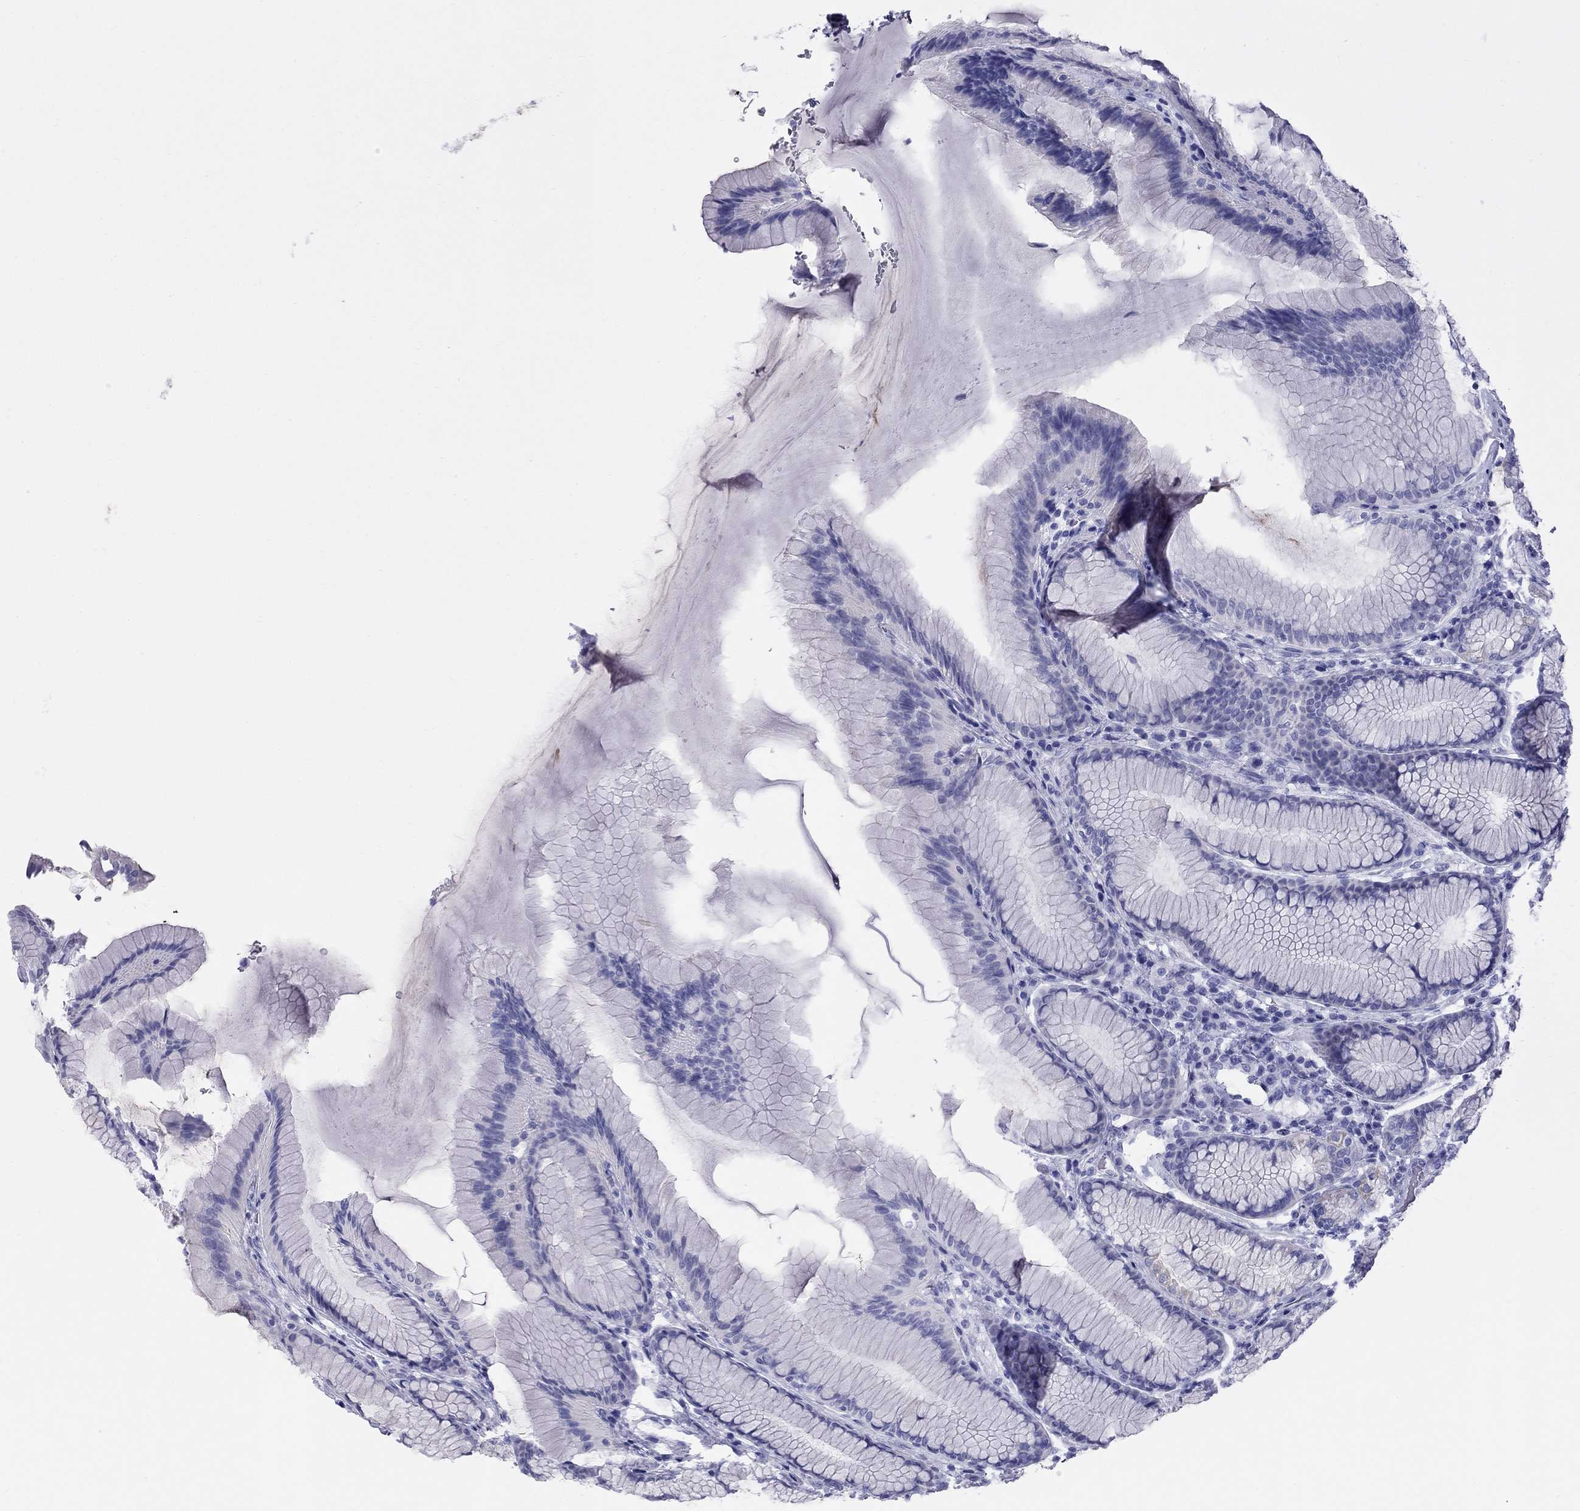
{"staining": {"intensity": "moderate", "quantity": "<25%", "location": "cytoplasmic/membranous"}, "tissue": "stomach", "cell_type": "Glandular cells", "image_type": "normal", "snomed": [{"axis": "morphology", "description": "Normal tissue, NOS"}, {"axis": "morphology", "description": "Adenocarcinoma, NOS"}, {"axis": "topography", "description": "Stomach"}], "caption": "A low amount of moderate cytoplasmic/membranous positivity is seen in approximately <25% of glandular cells in normal stomach. (IHC, brightfield microscopy, high magnification).", "gene": "TRPM3", "patient": {"sex": "female", "age": 79}}